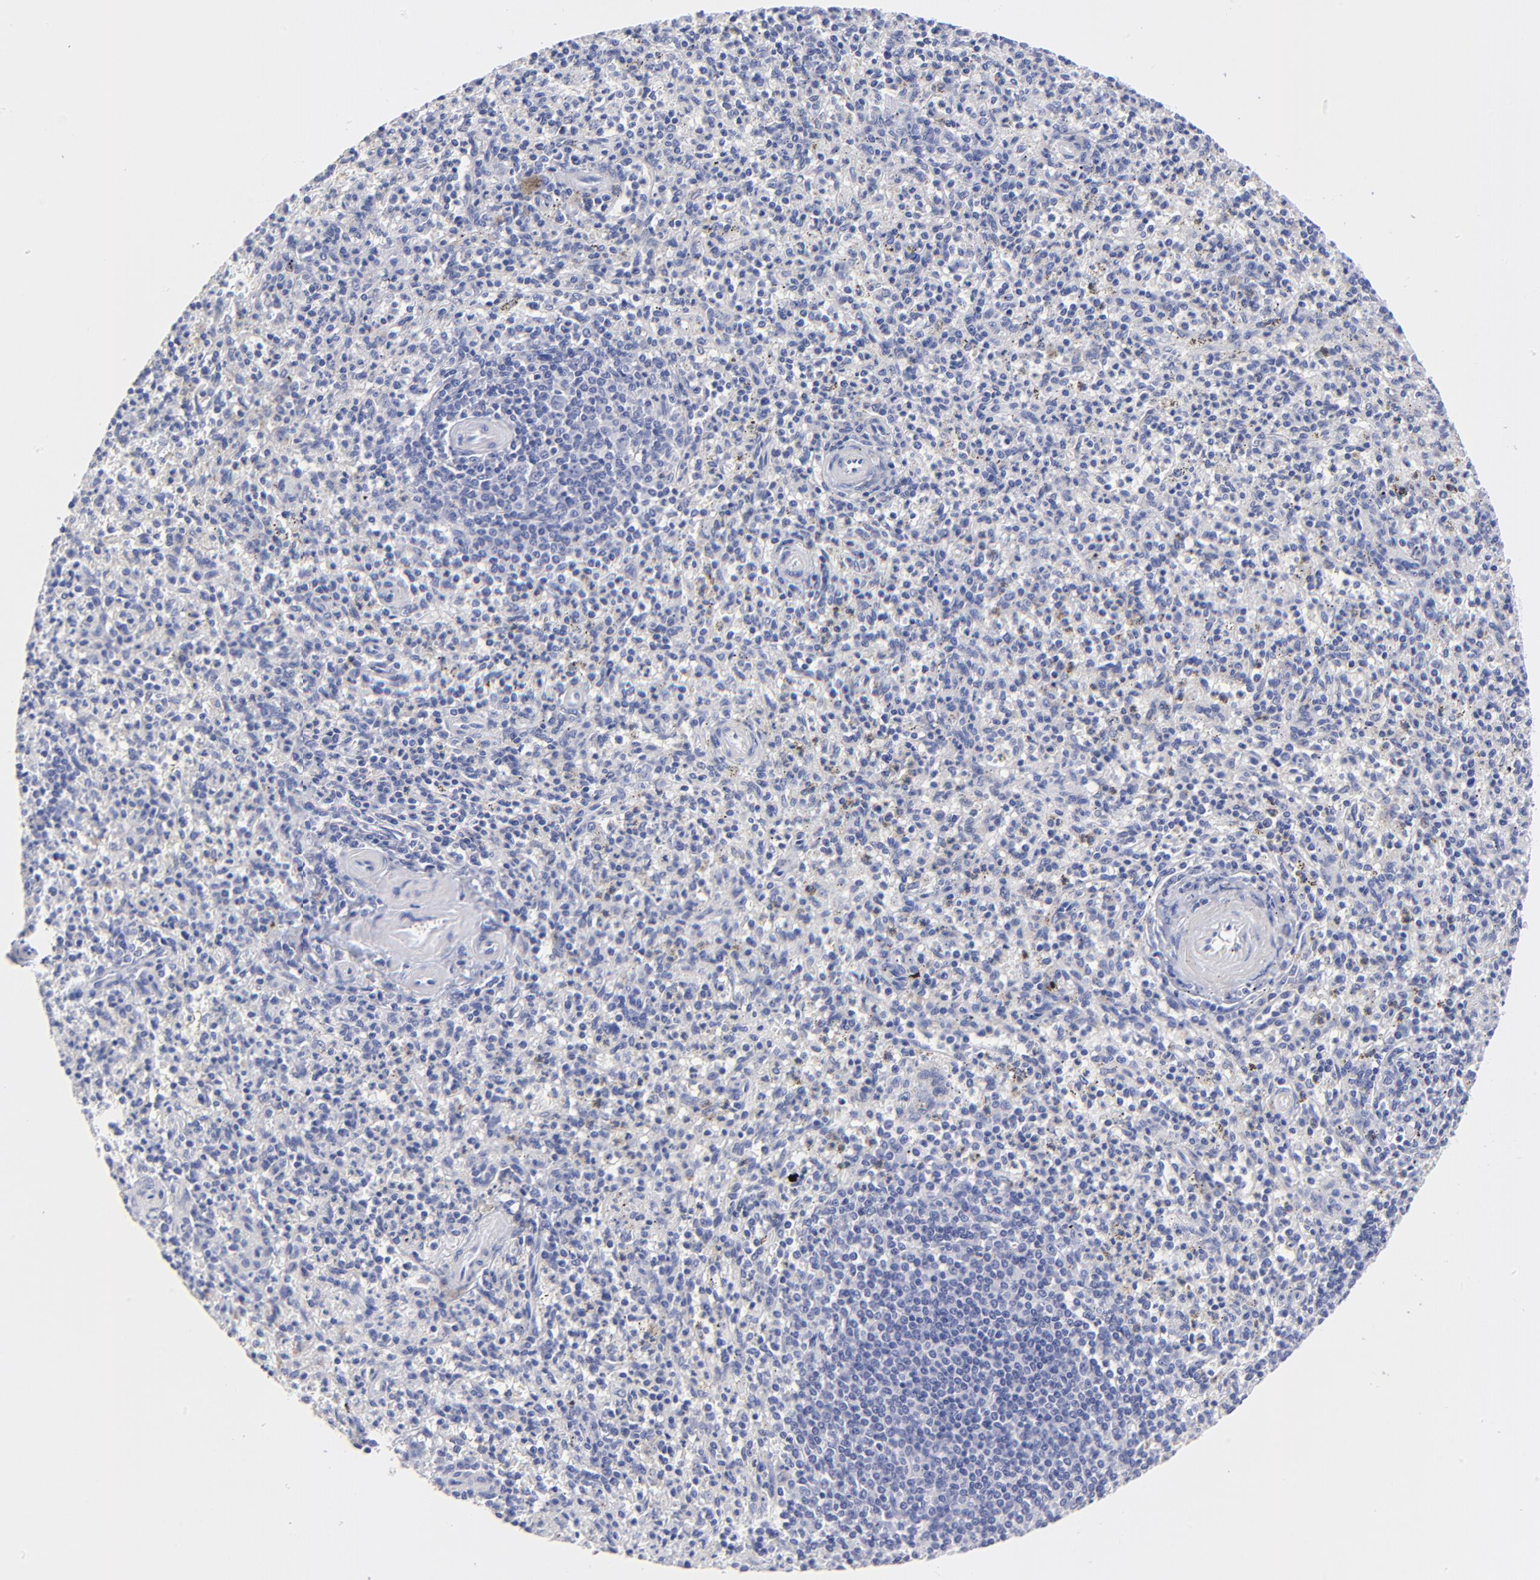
{"staining": {"intensity": "negative", "quantity": "none", "location": "none"}, "tissue": "spleen", "cell_type": "Cells in red pulp", "image_type": "normal", "snomed": [{"axis": "morphology", "description": "Normal tissue, NOS"}, {"axis": "topography", "description": "Spleen"}], "caption": "Human spleen stained for a protein using immunohistochemistry (IHC) demonstrates no expression in cells in red pulp.", "gene": "HORMAD2", "patient": {"sex": "male", "age": 72}}